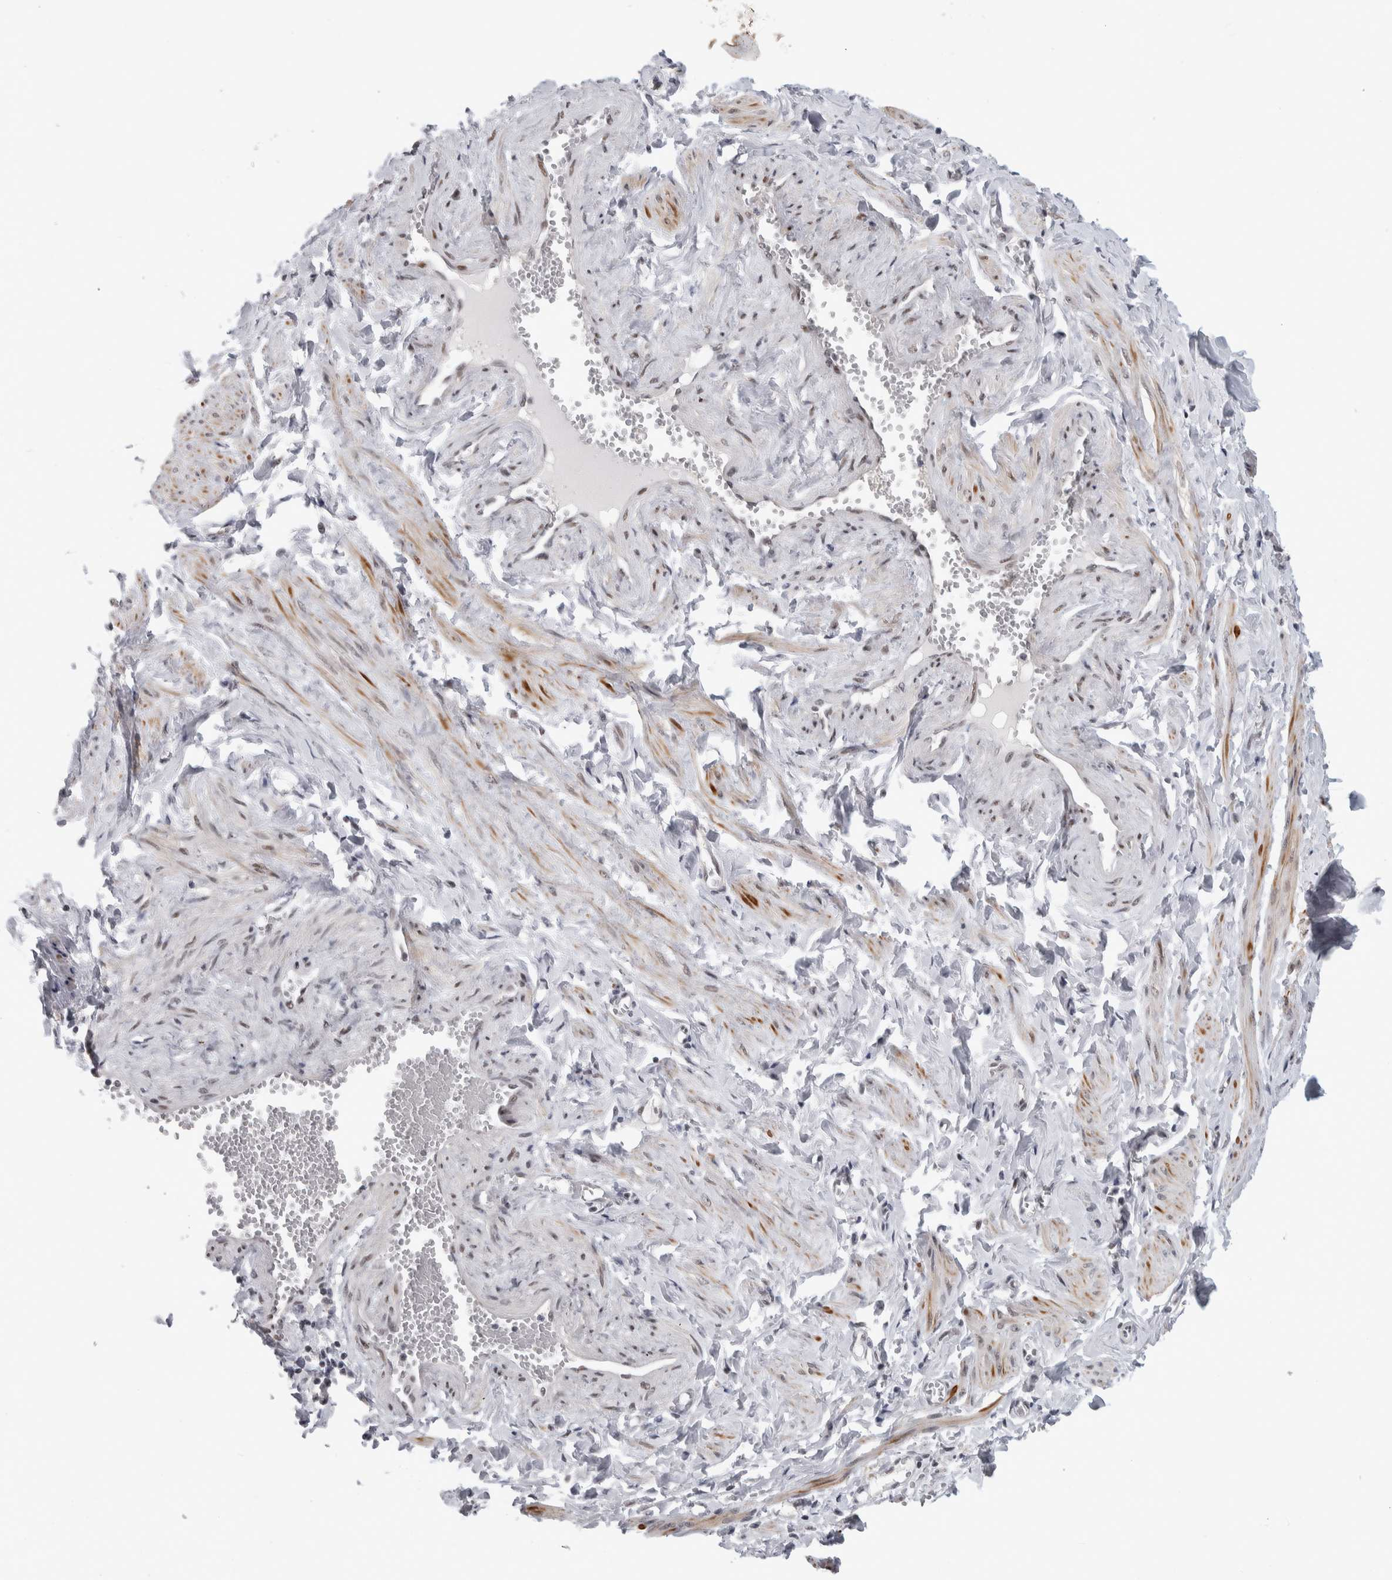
{"staining": {"intensity": "negative", "quantity": "none", "location": "none"}, "tissue": "adipose tissue", "cell_type": "Adipocytes", "image_type": "normal", "snomed": [{"axis": "morphology", "description": "Normal tissue, NOS"}, {"axis": "topography", "description": "Vascular tissue"}, {"axis": "topography", "description": "Fallopian tube"}, {"axis": "topography", "description": "Ovary"}], "caption": "Adipocytes show no significant expression in normal adipose tissue. (Brightfield microscopy of DAB immunohistochemistry (IHC) at high magnification).", "gene": "HEXIM2", "patient": {"sex": "female", "age": 67}}